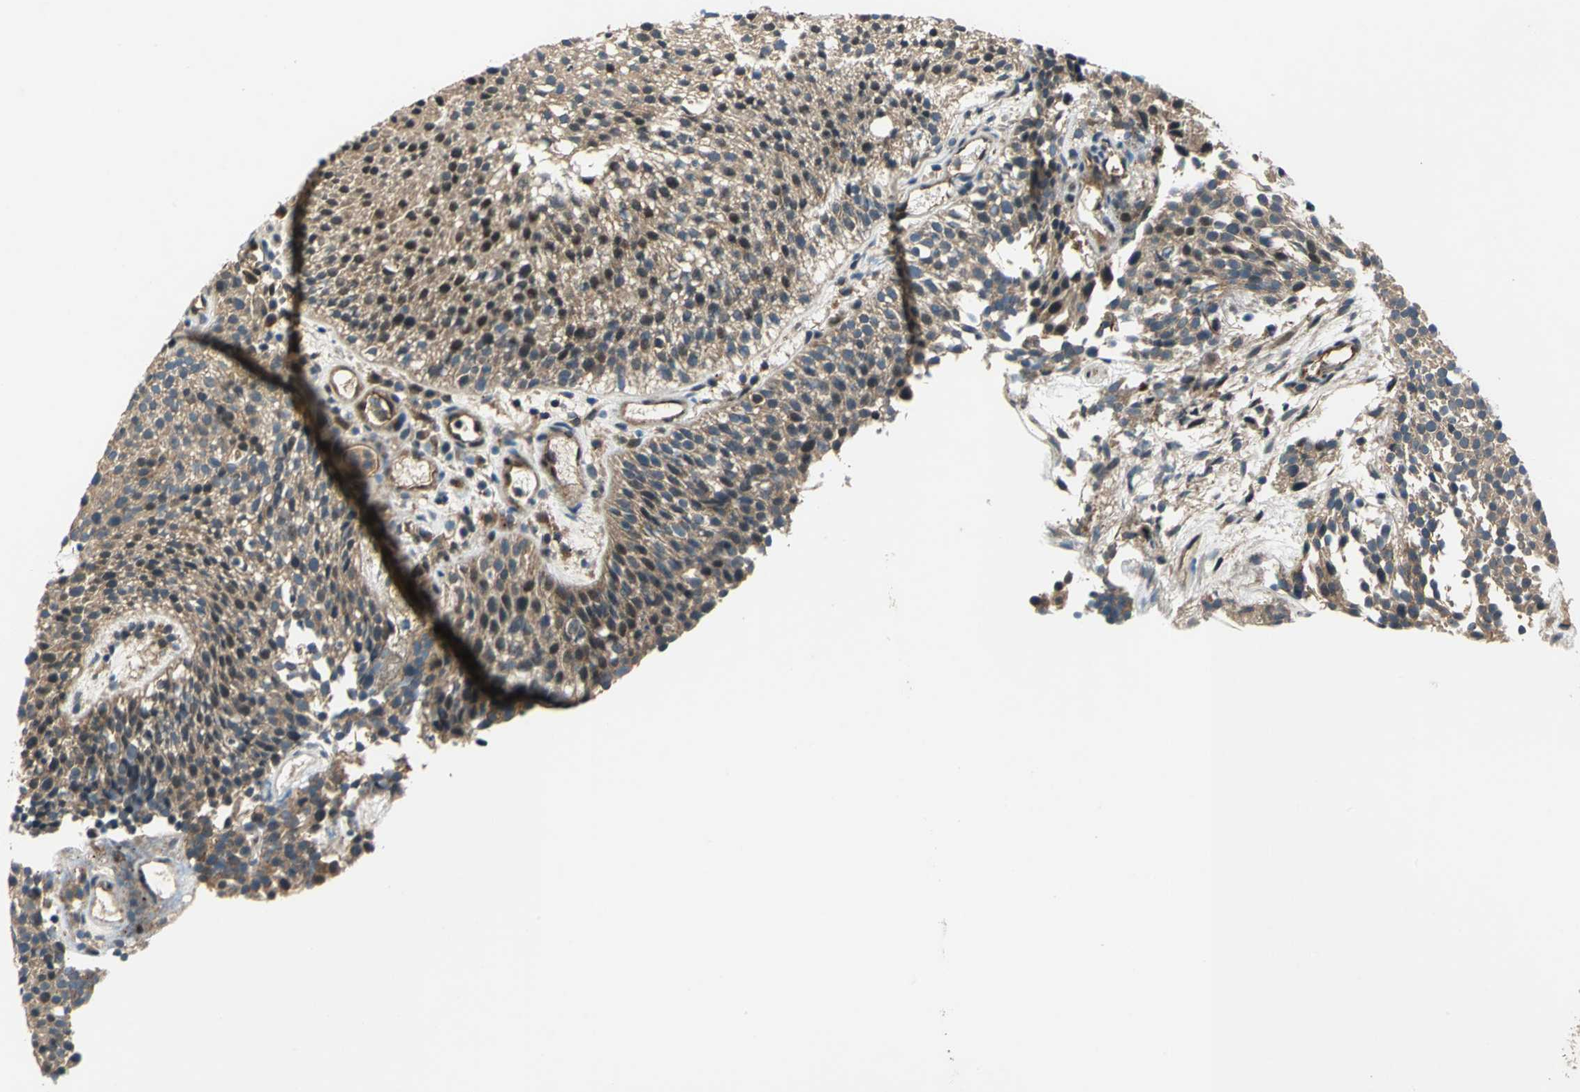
{"staining": {"intensity": "moderate", "quantity": ">75%", "location": "cytoplasmic/membranous"}, "tissue": "urothelial cancer", "cell_type": "Tumor cells", "image_type": "cancer", "snomed": [{"axis": "morphology", "description": "Urothelial carcinoma, Low grade"}, {"axis": "topography", "description": "Urinary bladder"}], "caption": "Immunohistochemical staining of human urothelial carcinoma (low-grade) exhibits medium levels of moderate cytoplasmic/membranous expression in about >75% of tumor cells.", "gene": "EMCN", "patient": {"sex": "male", "age": 85}}